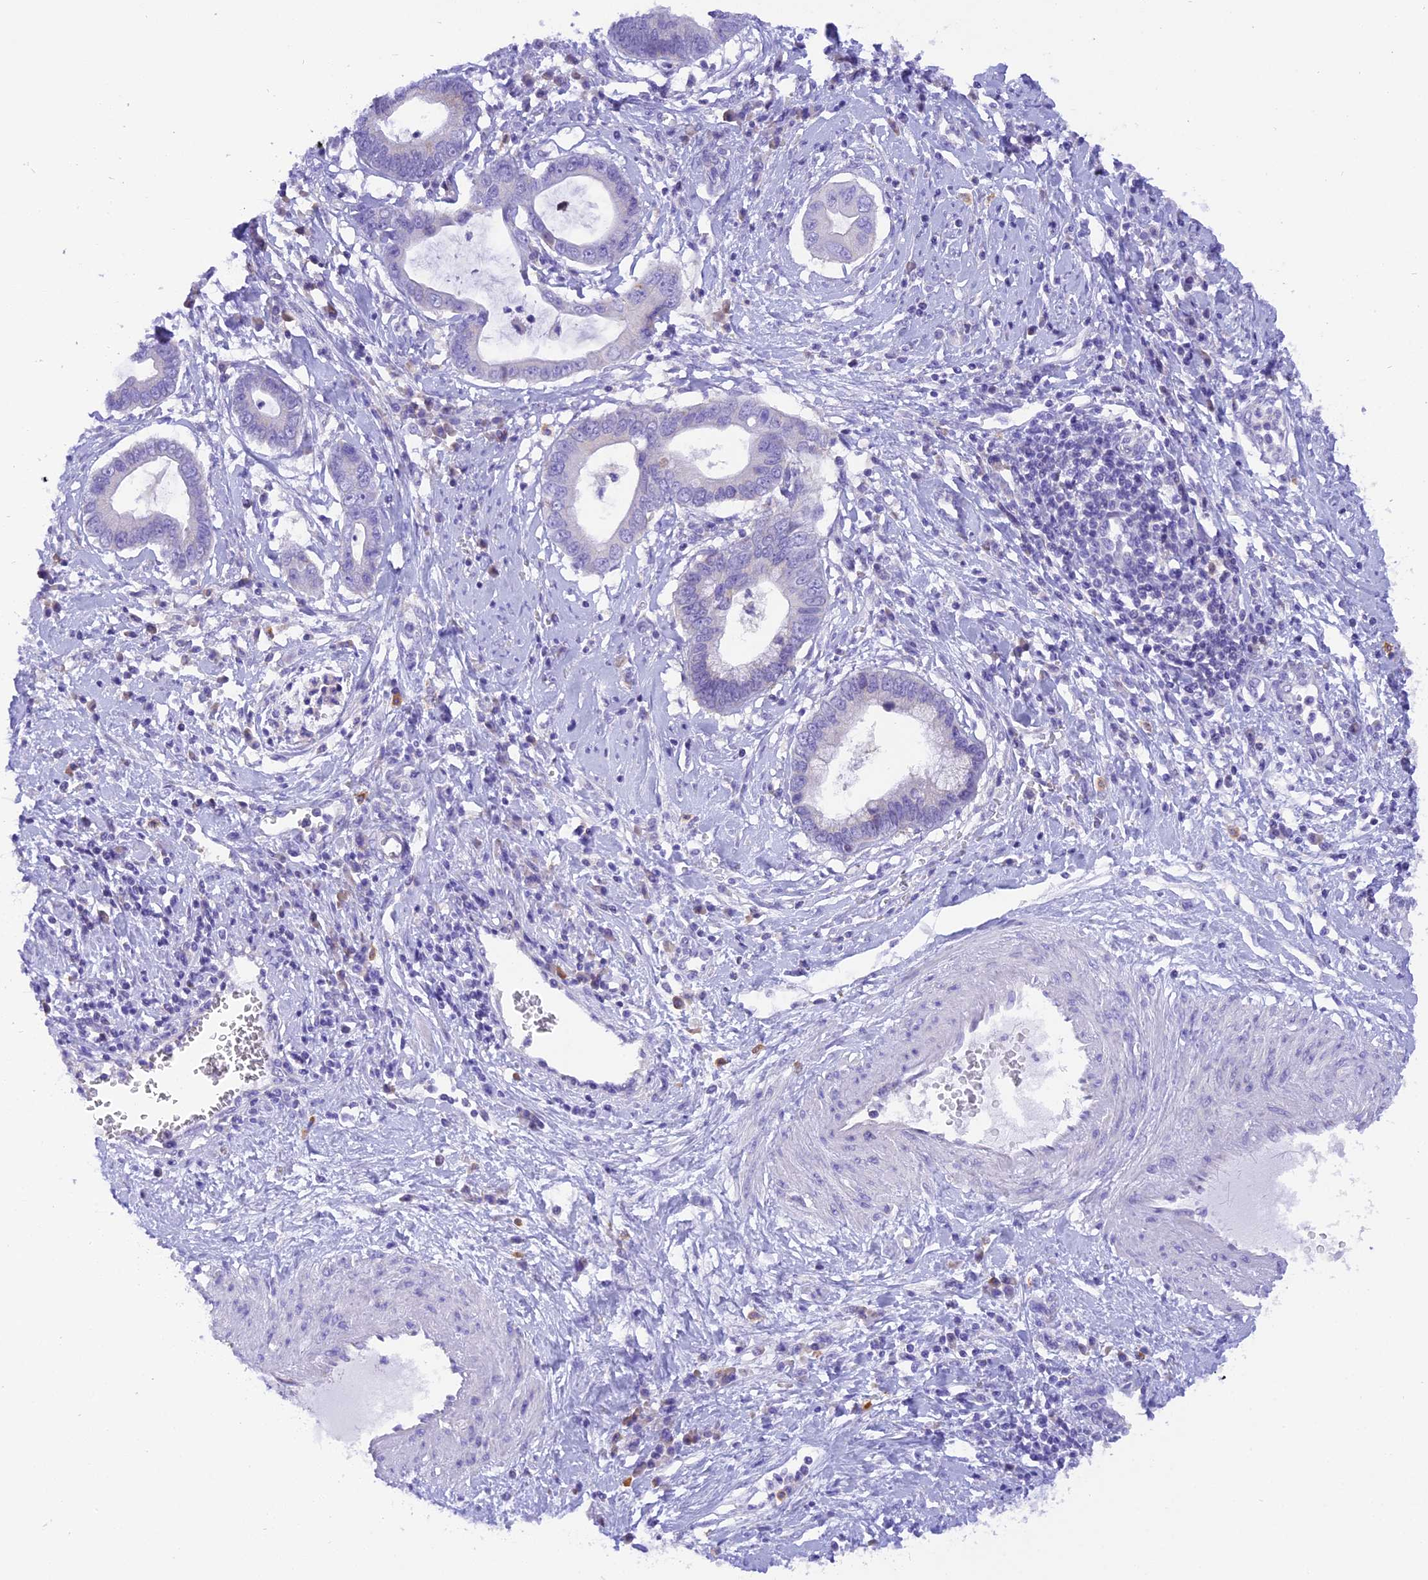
{"staining": {"intensity": "negative", "quantity": "none", "location": "none"}, "tissue": "cervical cancer", "cell_type": "Tumor cells", "image_type": "cancer", "snomed": [{"axis": "morphology", "description": "Adenocarcinoma, NOS"}, {"axis": "topography", "description": "Cervix"}], "caption": "Cervical adenocarcinoma stained for a protein using IHC shows no positivity tumor cells.", "gene": "COL6A5", "patient": {"sex": "female", "age": 44}}